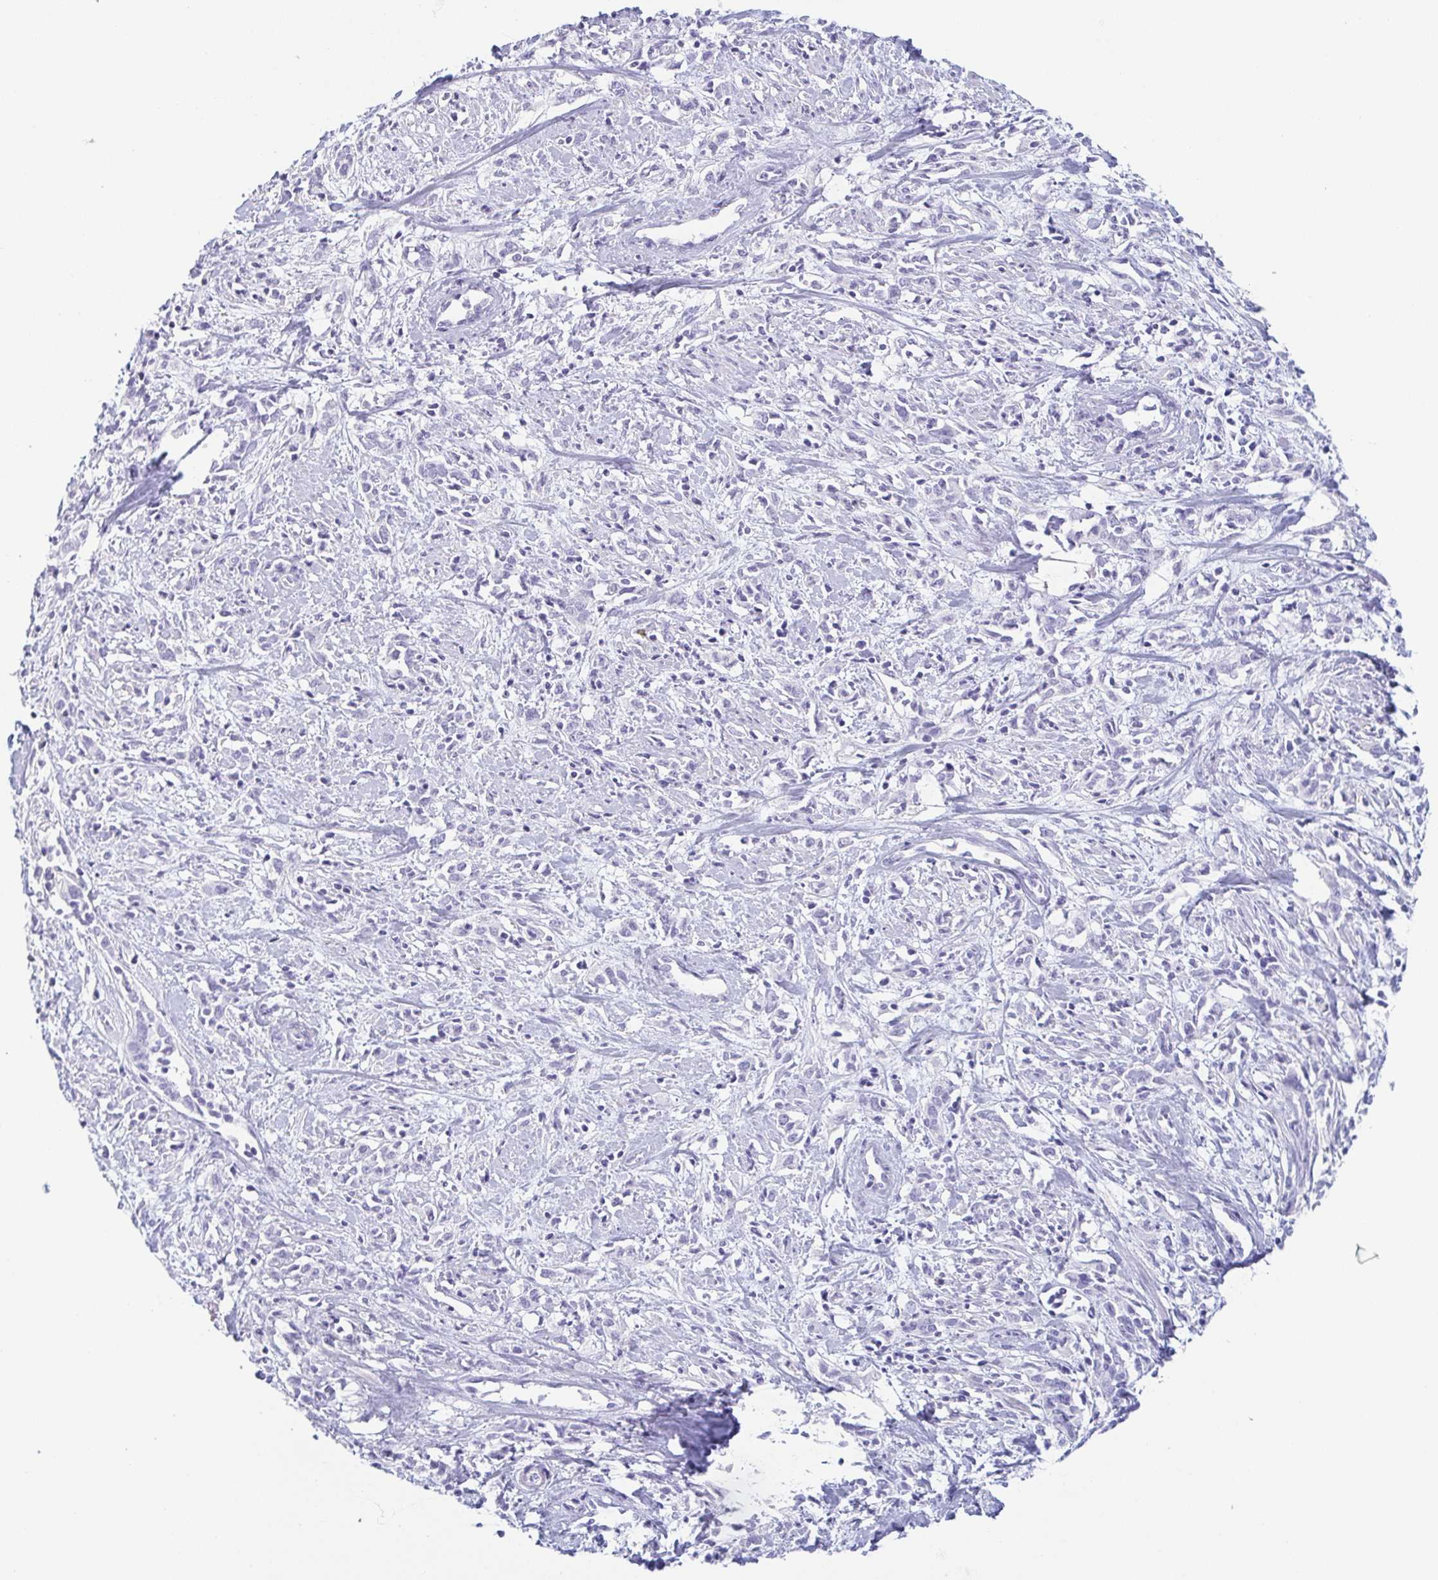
{"staining": {"intensity": "negative", "quantity": "none", "location": "none"}, "tissue": "cervical cancer", "cell_type": "Tumor cells", "image_type": "cancer", "snomed": [{"axis": "morphology", "description": "Adenocarcinoma, NOS"}, {"axis": "topography", "description": "Cervix"}], "caption": "Immunohistochemical staining of human adenocarcinoma (cervical) demonstrates no significant staining in tumor cells. Nuclei are stained in blue.", "gene": "PRR27", "patient": {"sex": "female", "age": 40}}